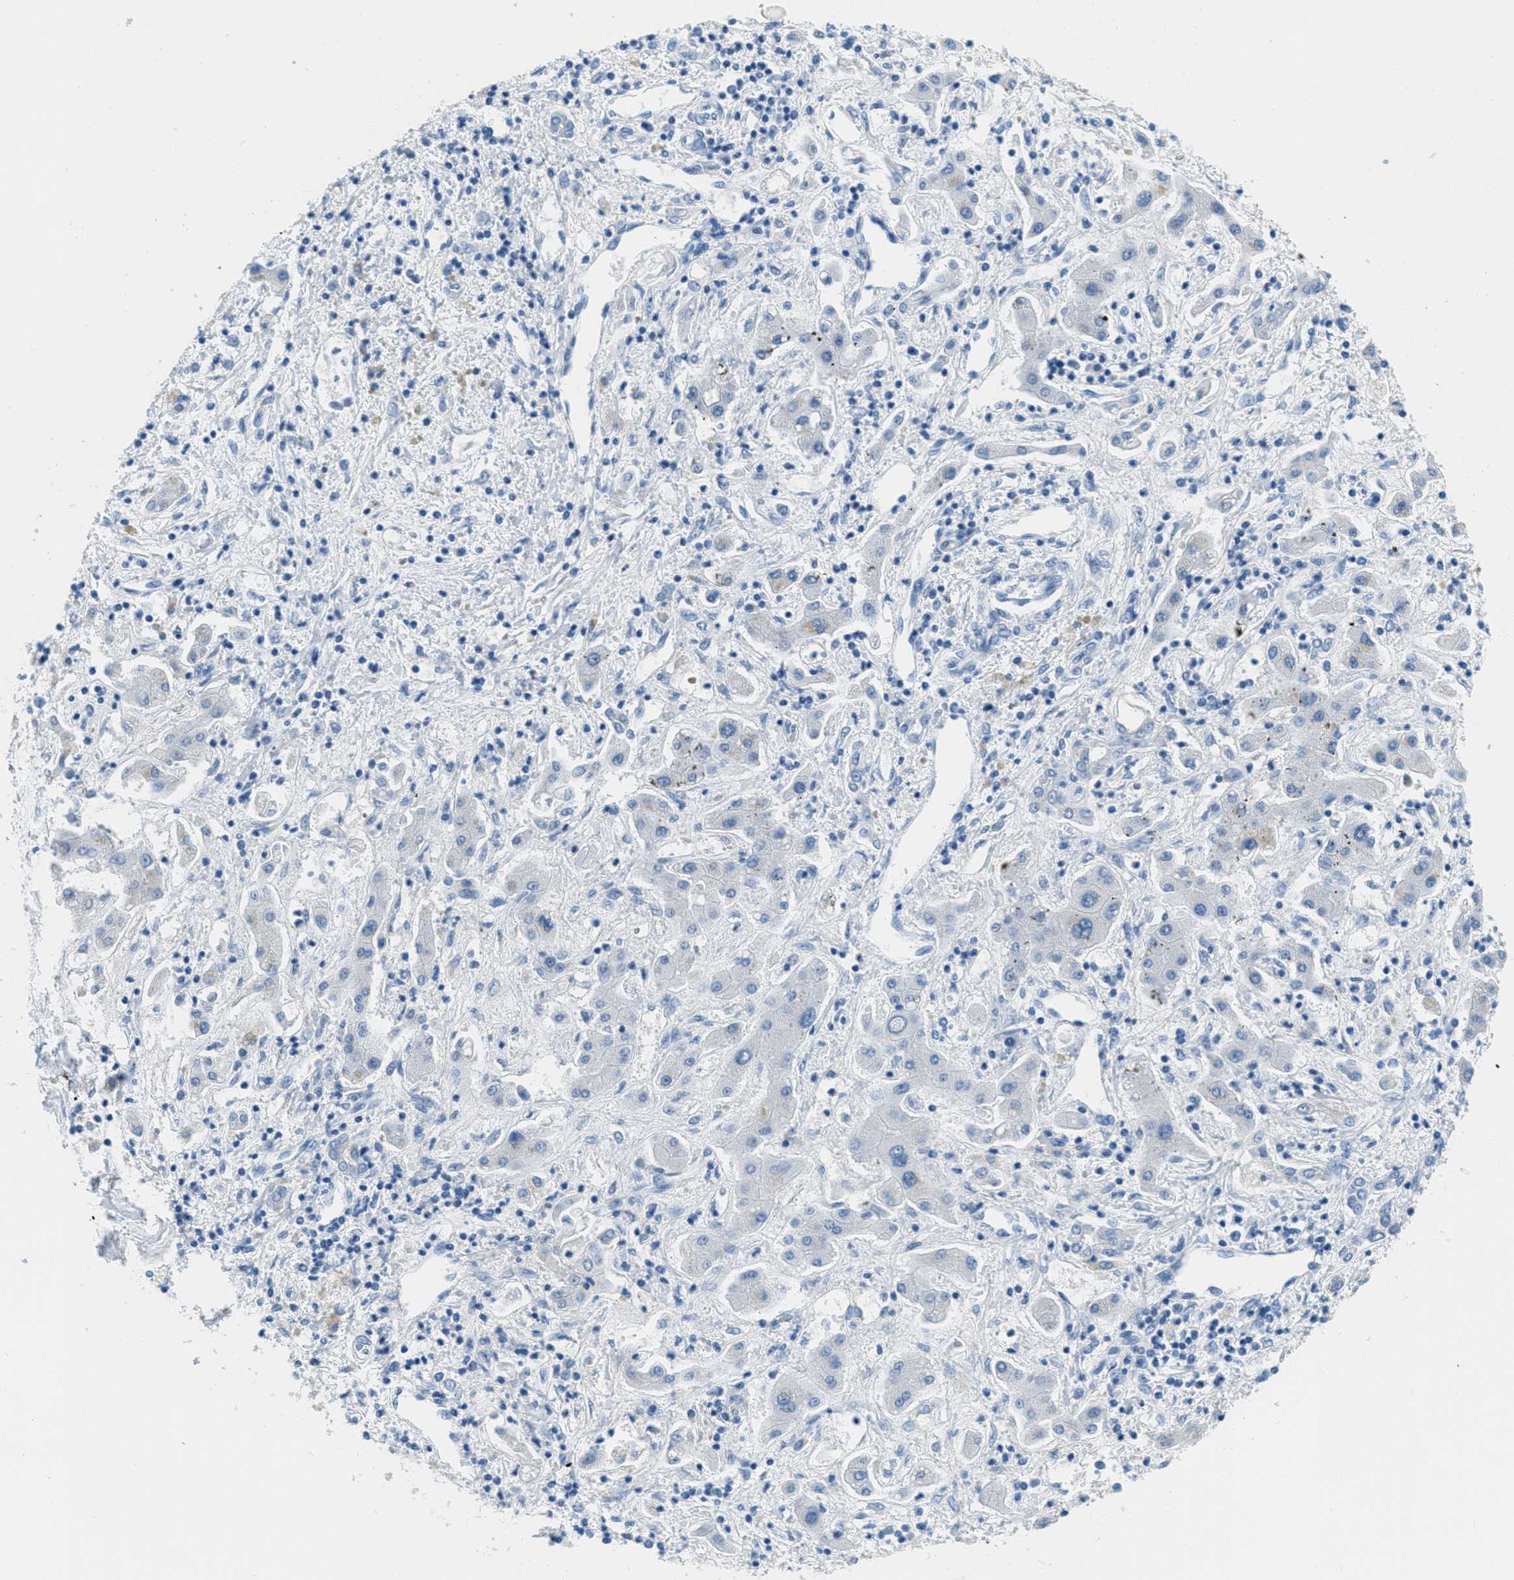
{"staining": {"intensity": "negative", "quantity": "none", "location": "none"}, "tissue": "liver cancer", "cell_type": "Tumor cells", "image_type": "cancer", "snomed": [{"axis": "morphology", "description": "Cholangiocarcinoma"}, {"axis": "topography", "description": "Liver"}], "caption": "The immunohistochemistry (IHC) micrograph has no significant expression in tumor cells of cholangiocarcinoma (liver) tissue. (Stains: DAB (3,3'-diaminobenzidine) IHC with hematoxylin counter stain, Microscopy: brightfield microscopy at high magnification).", "gene": "MGARP", "patient": {"sex": "male", "age": 50}}